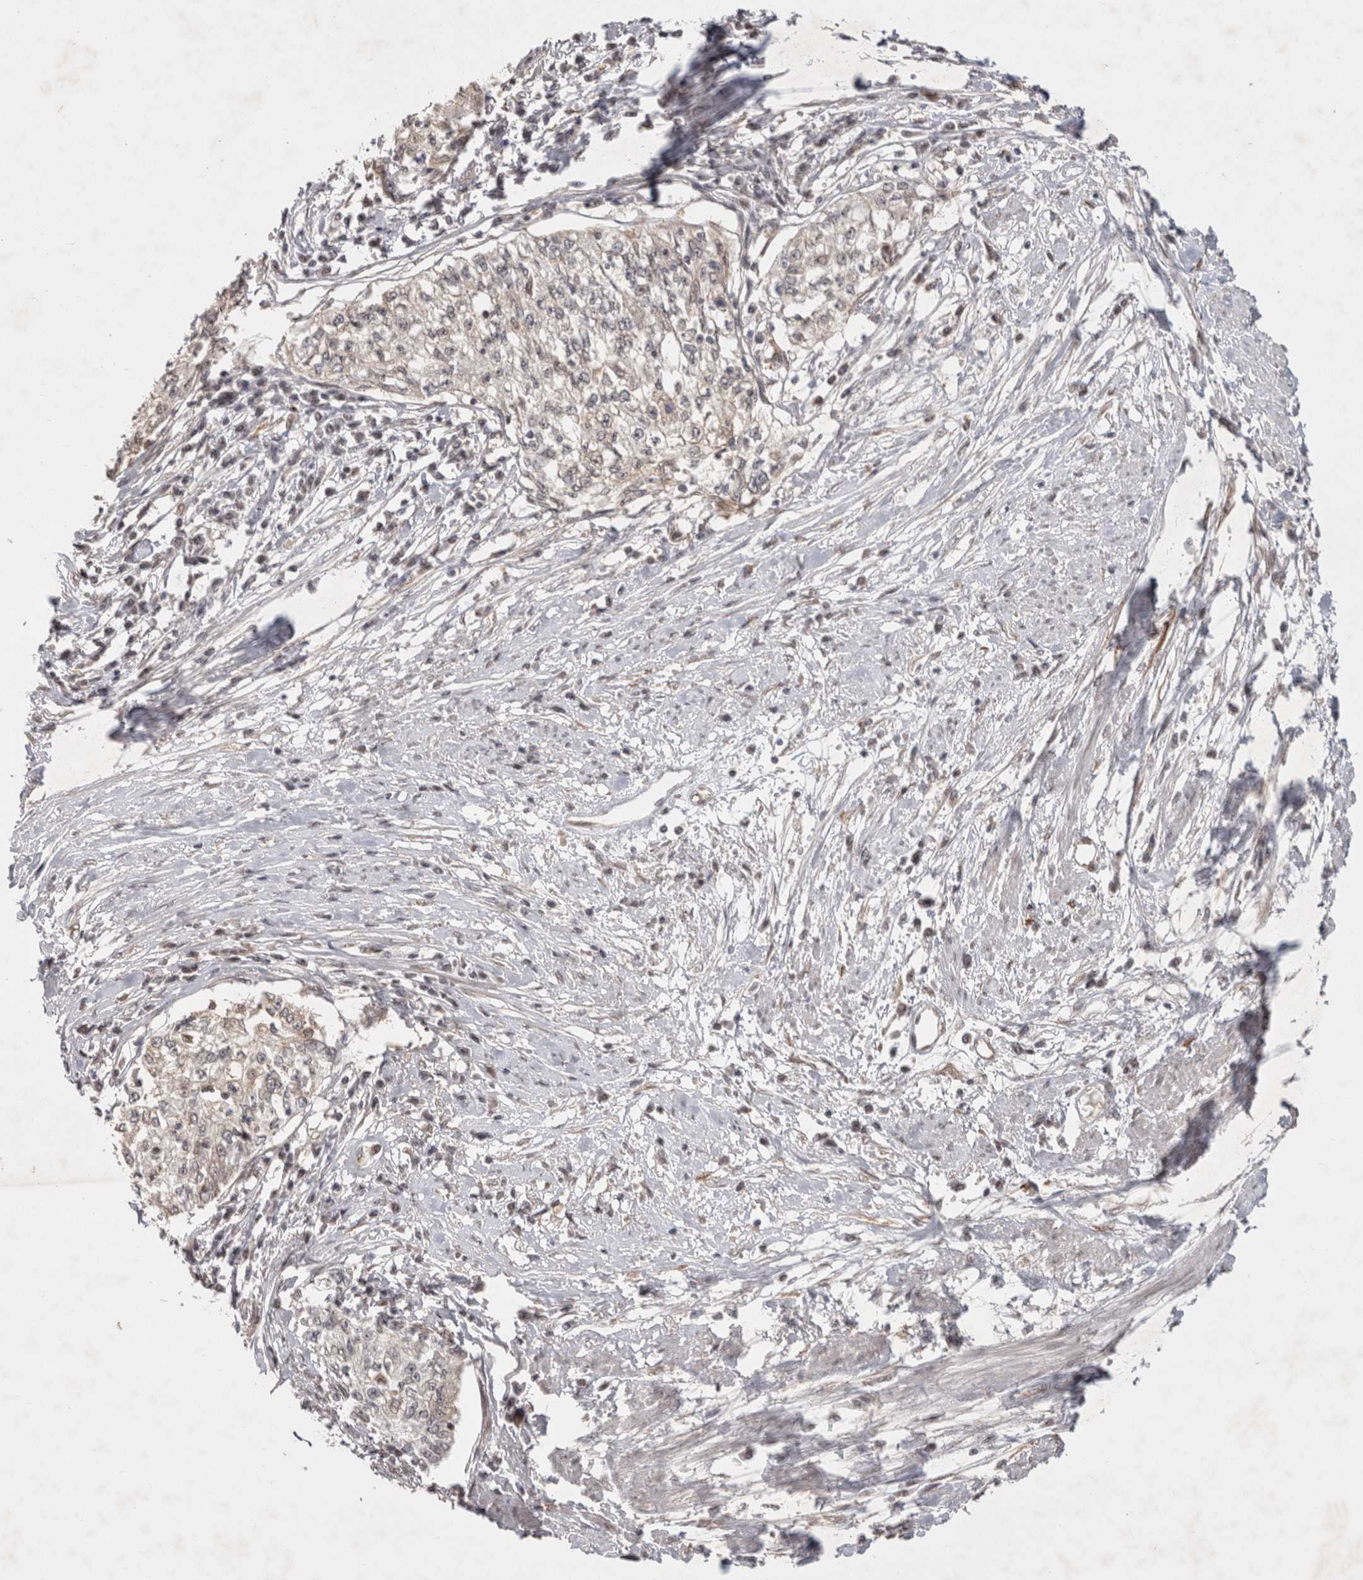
{"staining": {"intensity": "negative", "quantity": "none", "location": "none"}, "tissue": "cervical cancer", "cell_type": "Tumor cells", "image_type": "cancer", "snomed": [{"axis": "morphology", "description": "Squamous cell carcinoma, NOS"}, {"axis": "topography", "description": "Cervix"}], "caption": "Immunohistochemical staining of human squamous cell carcinoma (cervical) displays no significant expression in tumor cells. The staining is performed using DAB (3,3'-diaminobenzidine) brown chromogen with nuclei counter-stained in using hematoxylin.", "gene": "ZNF318", "patient": {"sex": "female", "age": 57}}